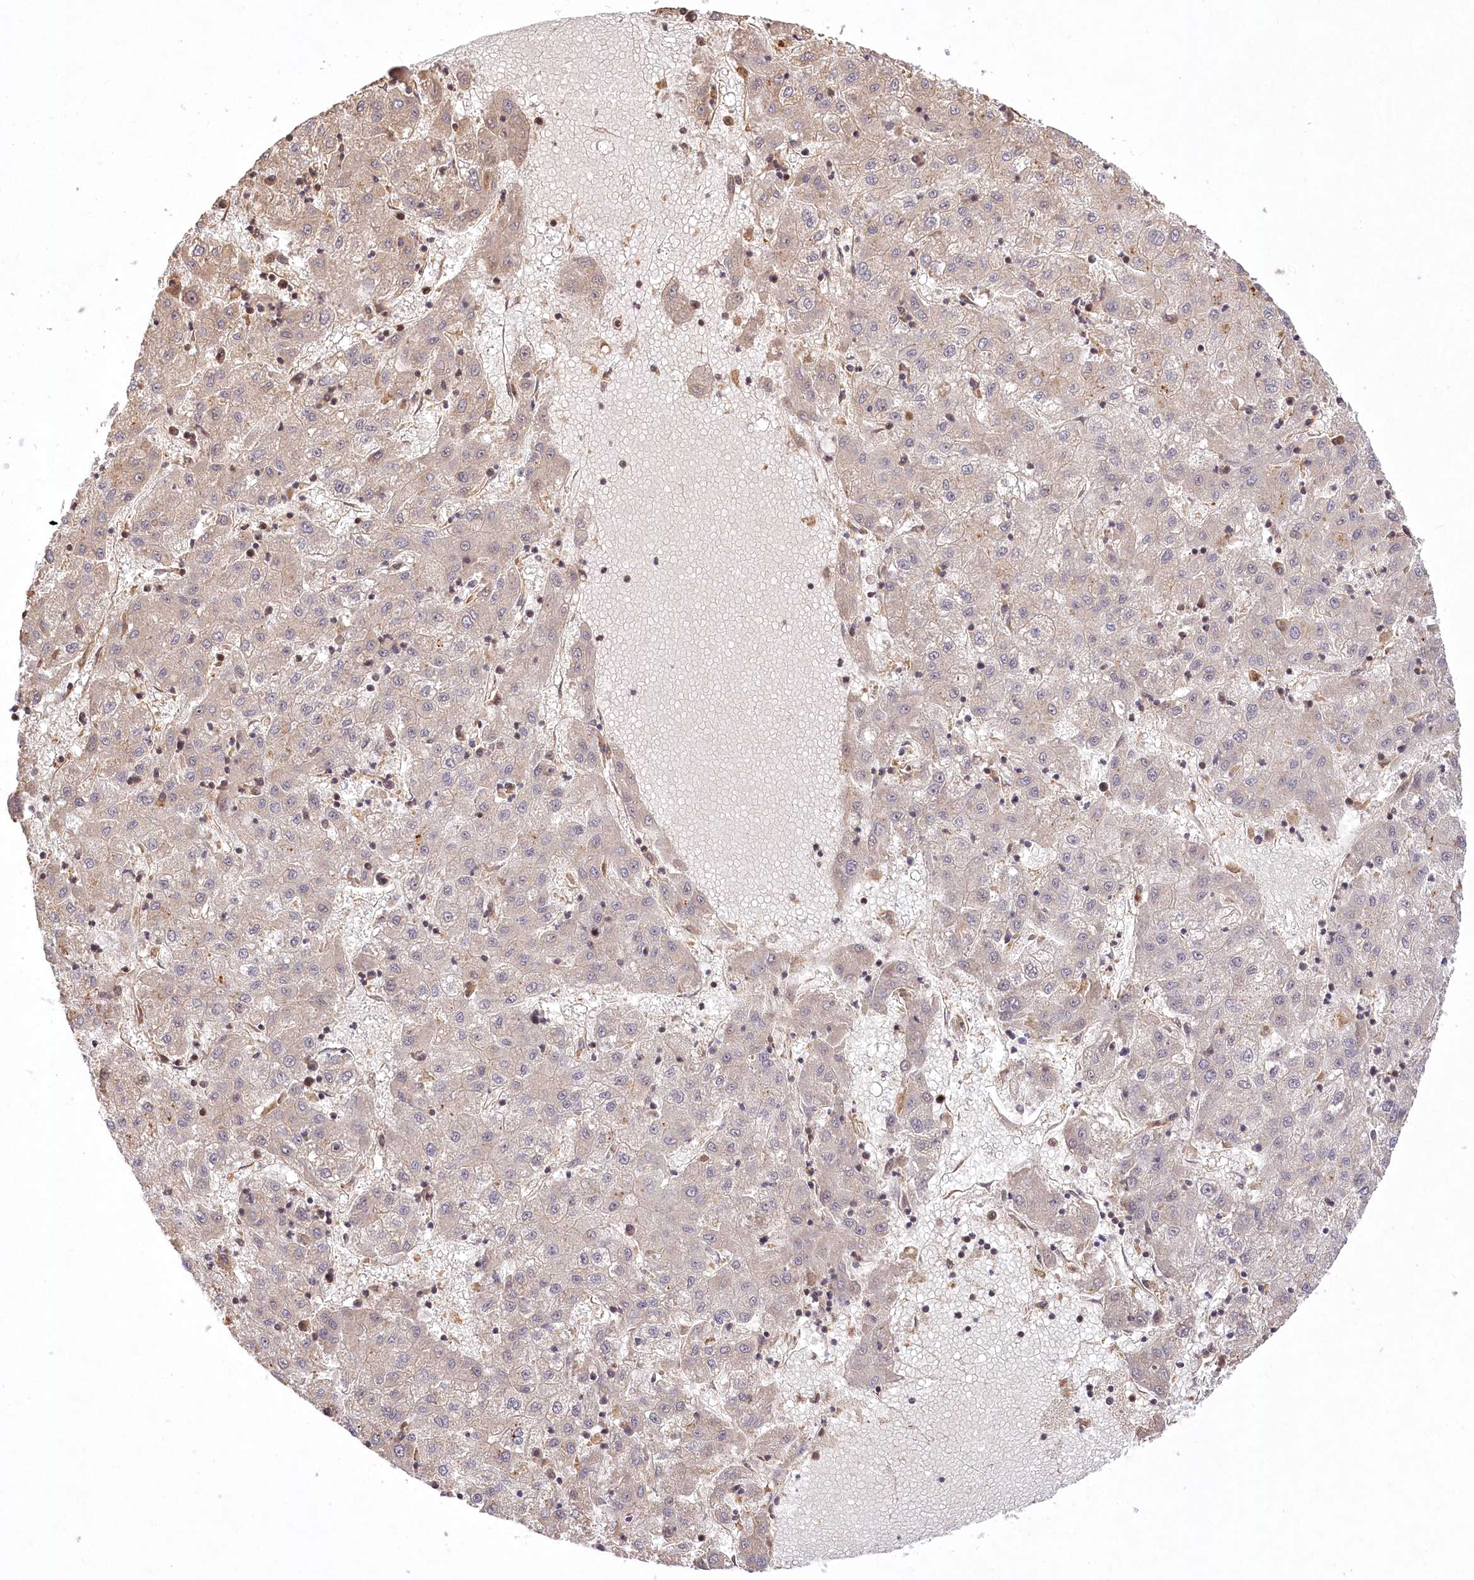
{"staining": {"intensity": "negative", "quantity": "none", "location": "none"}, "tissue": "liver cancer", "cell_type": "Tumor cells", "image_type": "cancer", "snomed": [{"axis": "morphology", "description": "Carcinoma, Hepatocellular, NOS"}, {"axis": "topography", "description": "Liver"}], "caption": "The immunohistochemistry histopathology image has no significant expression in tumor cells of liver cancer (hepatocellular carcinoma) tissue.", "gene": "SERGEF", "patient": {"sex": "male", "age": 72}}